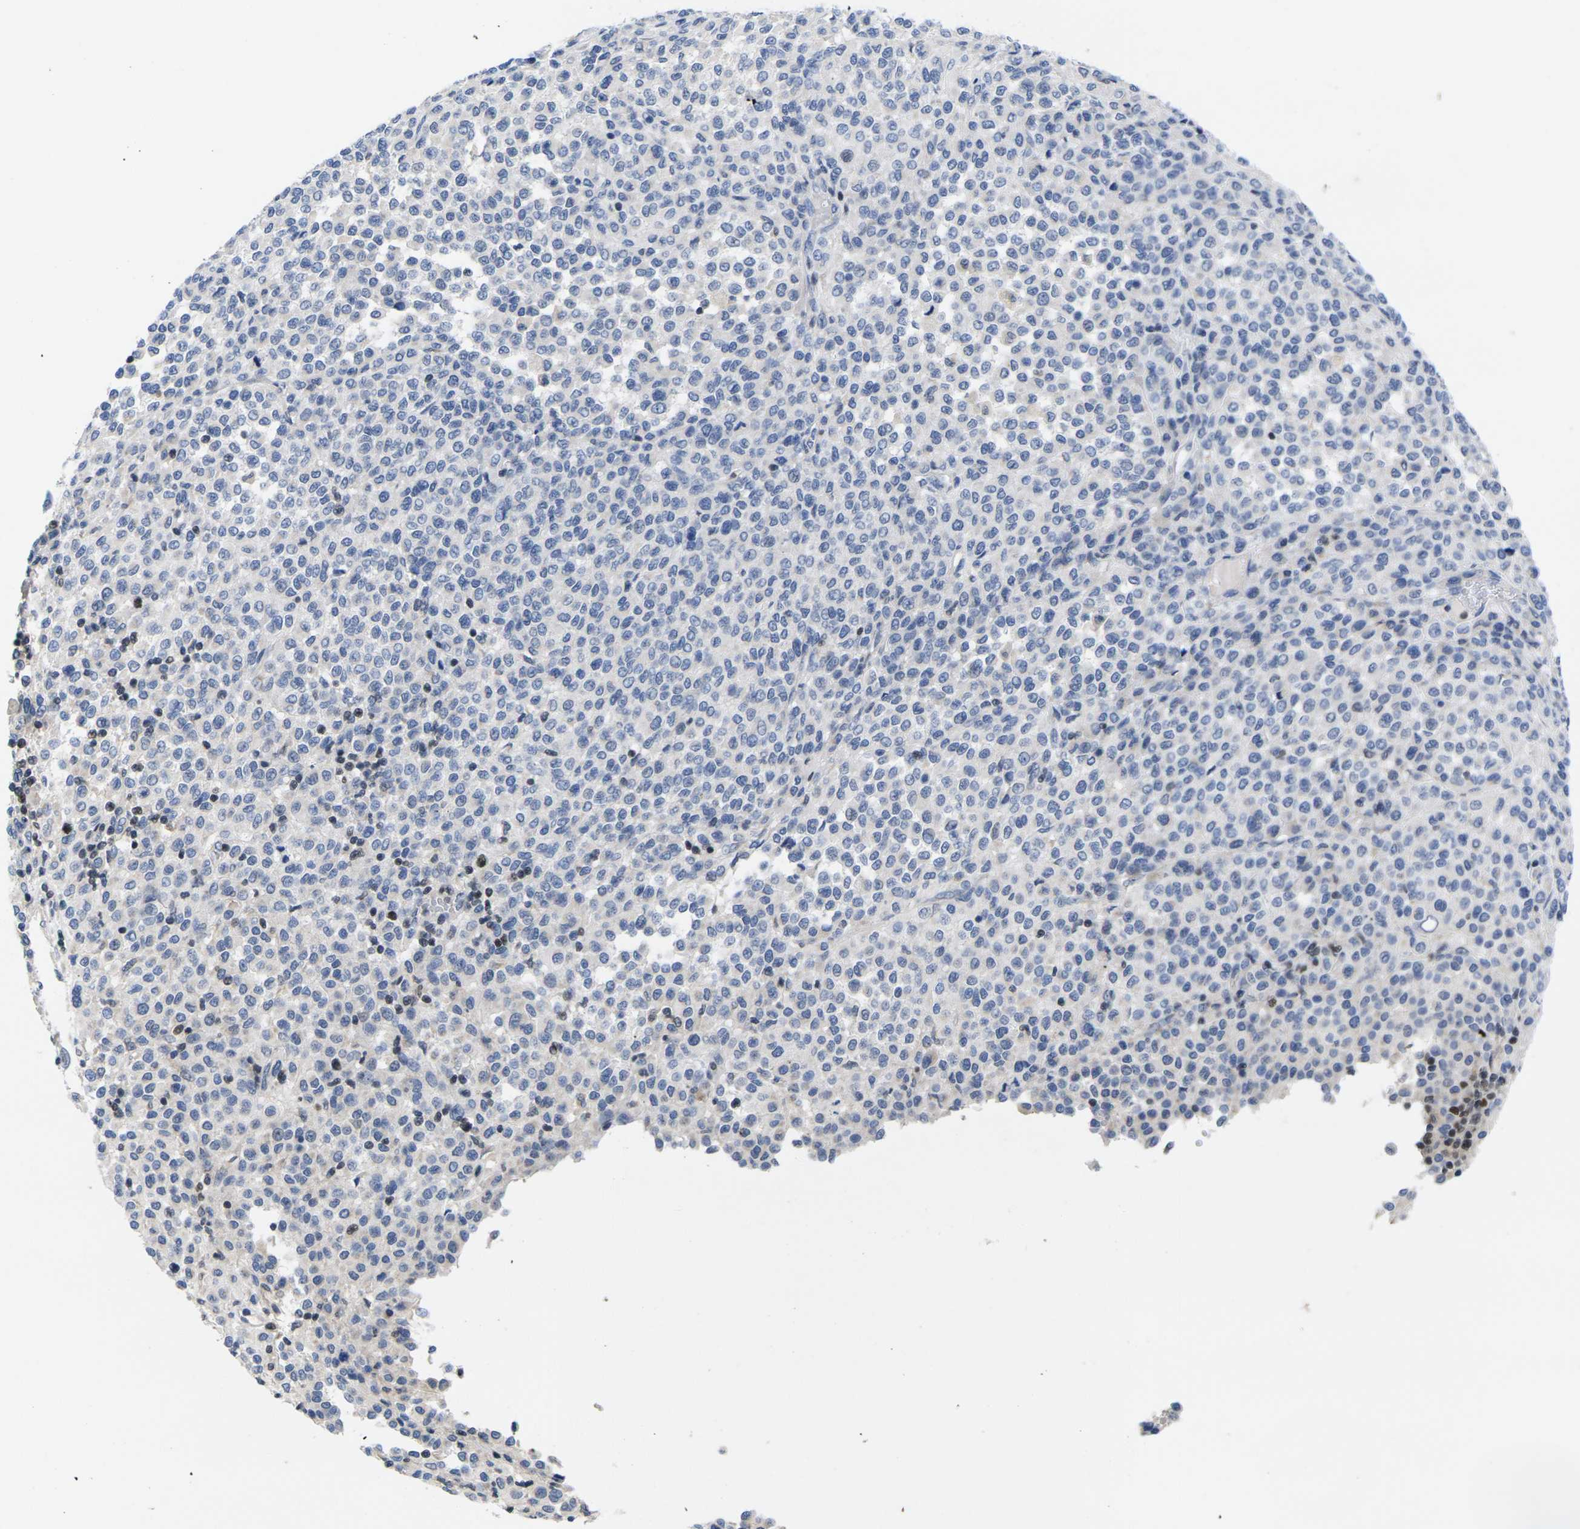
{"staining": {"intensity": "negative", "quantity": "none", "location": "none"}, "tissue": "melanoma", "cell_type": "Tumor cells", "image_type": "cancer", "snomed": [{"axis": "morphology", "description": "Malignant melanoma, Metastatic site"}, {"axis": "topography", "description": "Pancreas"}], "caption": "Immunohistochemical staining of human melanoma demonstrates no significant positivity in tumor cells.", "gene": "IKZF1", "patient": {"sex": "female", "age": 30}}